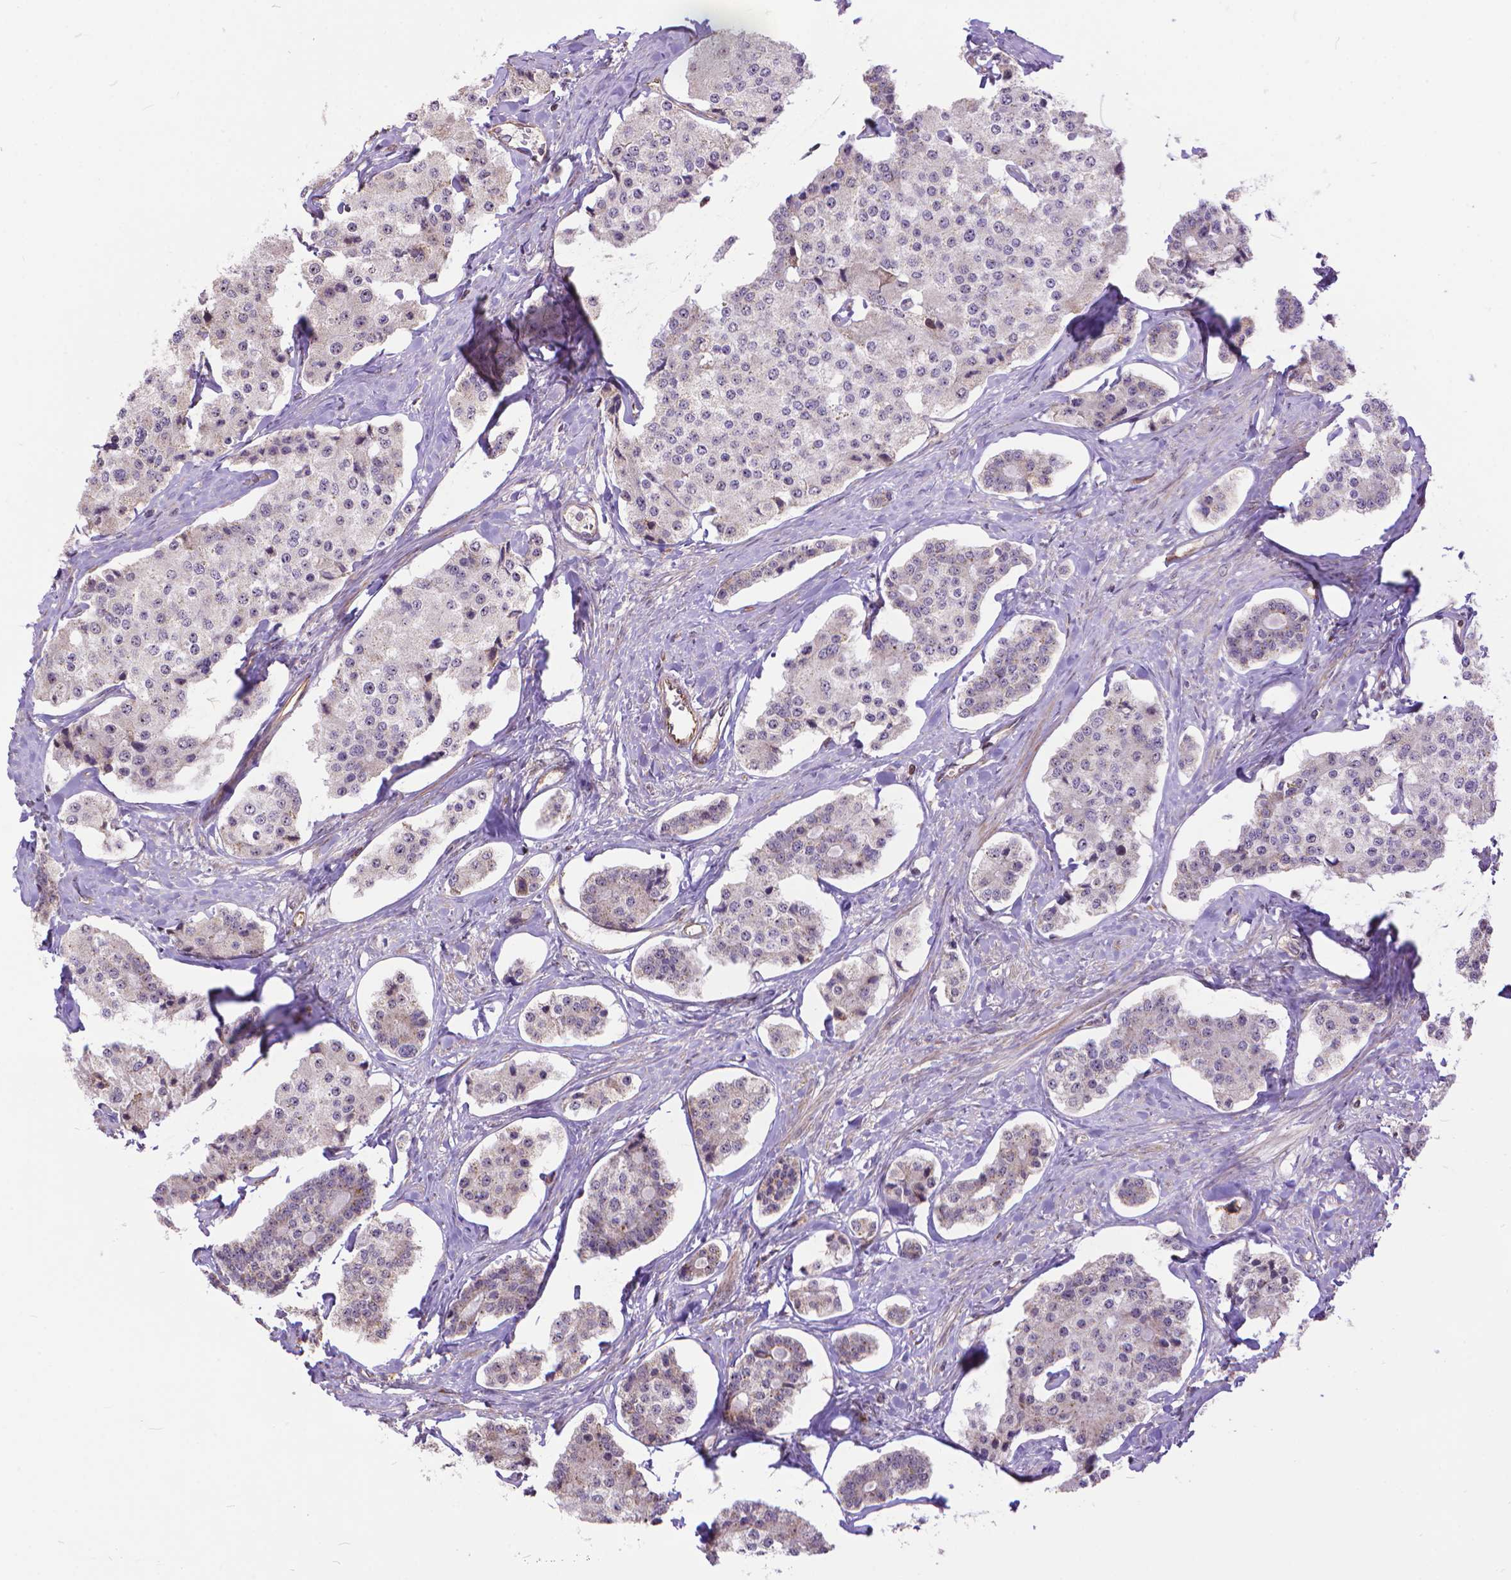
{"staining": {"intensity": "negative", "quantity": "none", "location": "none"}, "tissue": "carcinoid", "cell_type": "Tumor cells", "image_type": "cancer", "snomed": [{"axis": "morphology", "description": "Carcinoid, malignant, NOS"}, {"axis": "topography", "description": "Small intestine"}], "caption": "IHC of carcinoid demonstrates no positivity in tumor cells.", "gene": "TMEM135", "patient": {"sex": "female", "age": 65}}